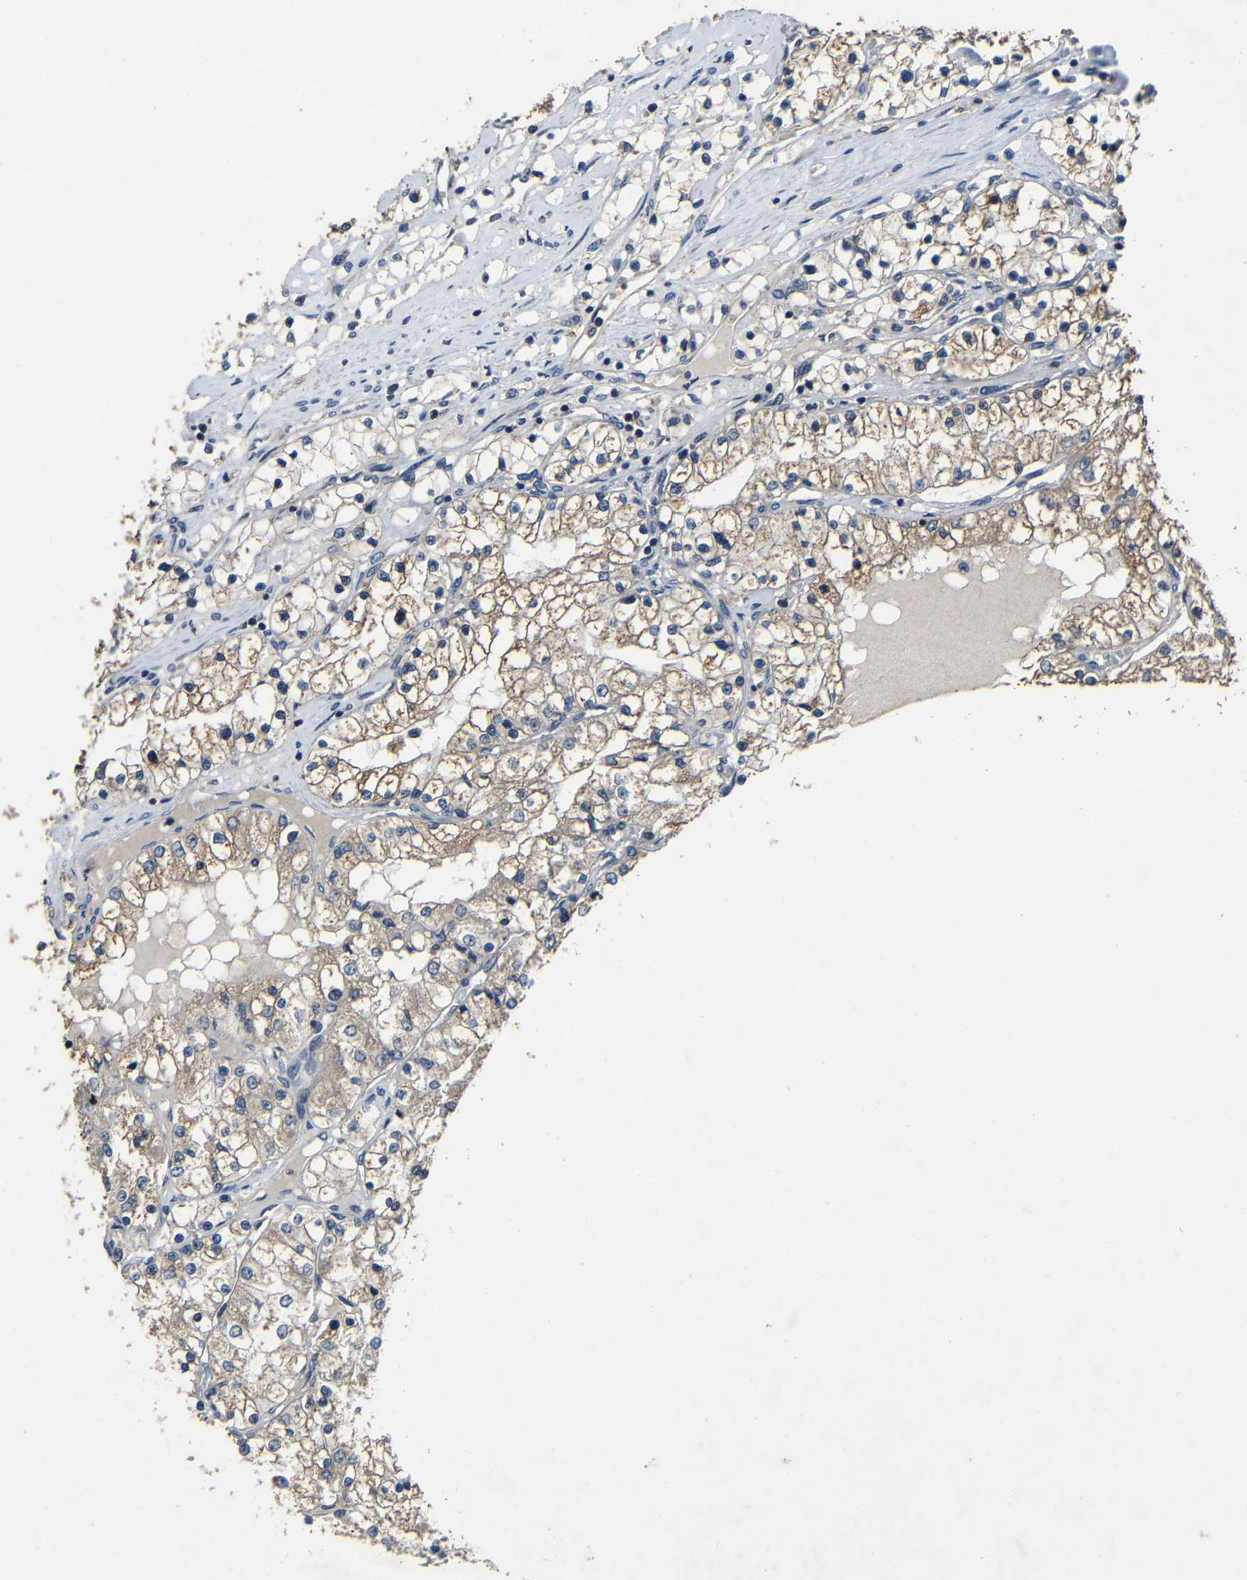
{"staining": {"intensity": "moderate", "quantity": ">75%", "location": "cytoplasmic/membranous"}, "tissue": "renal cancer", "cell_type": "Tumor cells", "image_type": "cancer", "snomed": [{"axis": "morphology", "description": "Adenocarcinoma, NOS"}, {"axis": "topography", "description": "Kidney"}], "caption": "Moderate cytoplasmic/membranous staining is present in about >75% of tumor cells in adenocarcinoma (renal).", "gene": "C6orf89", "patient": {"sex": "male", "age": 68}}